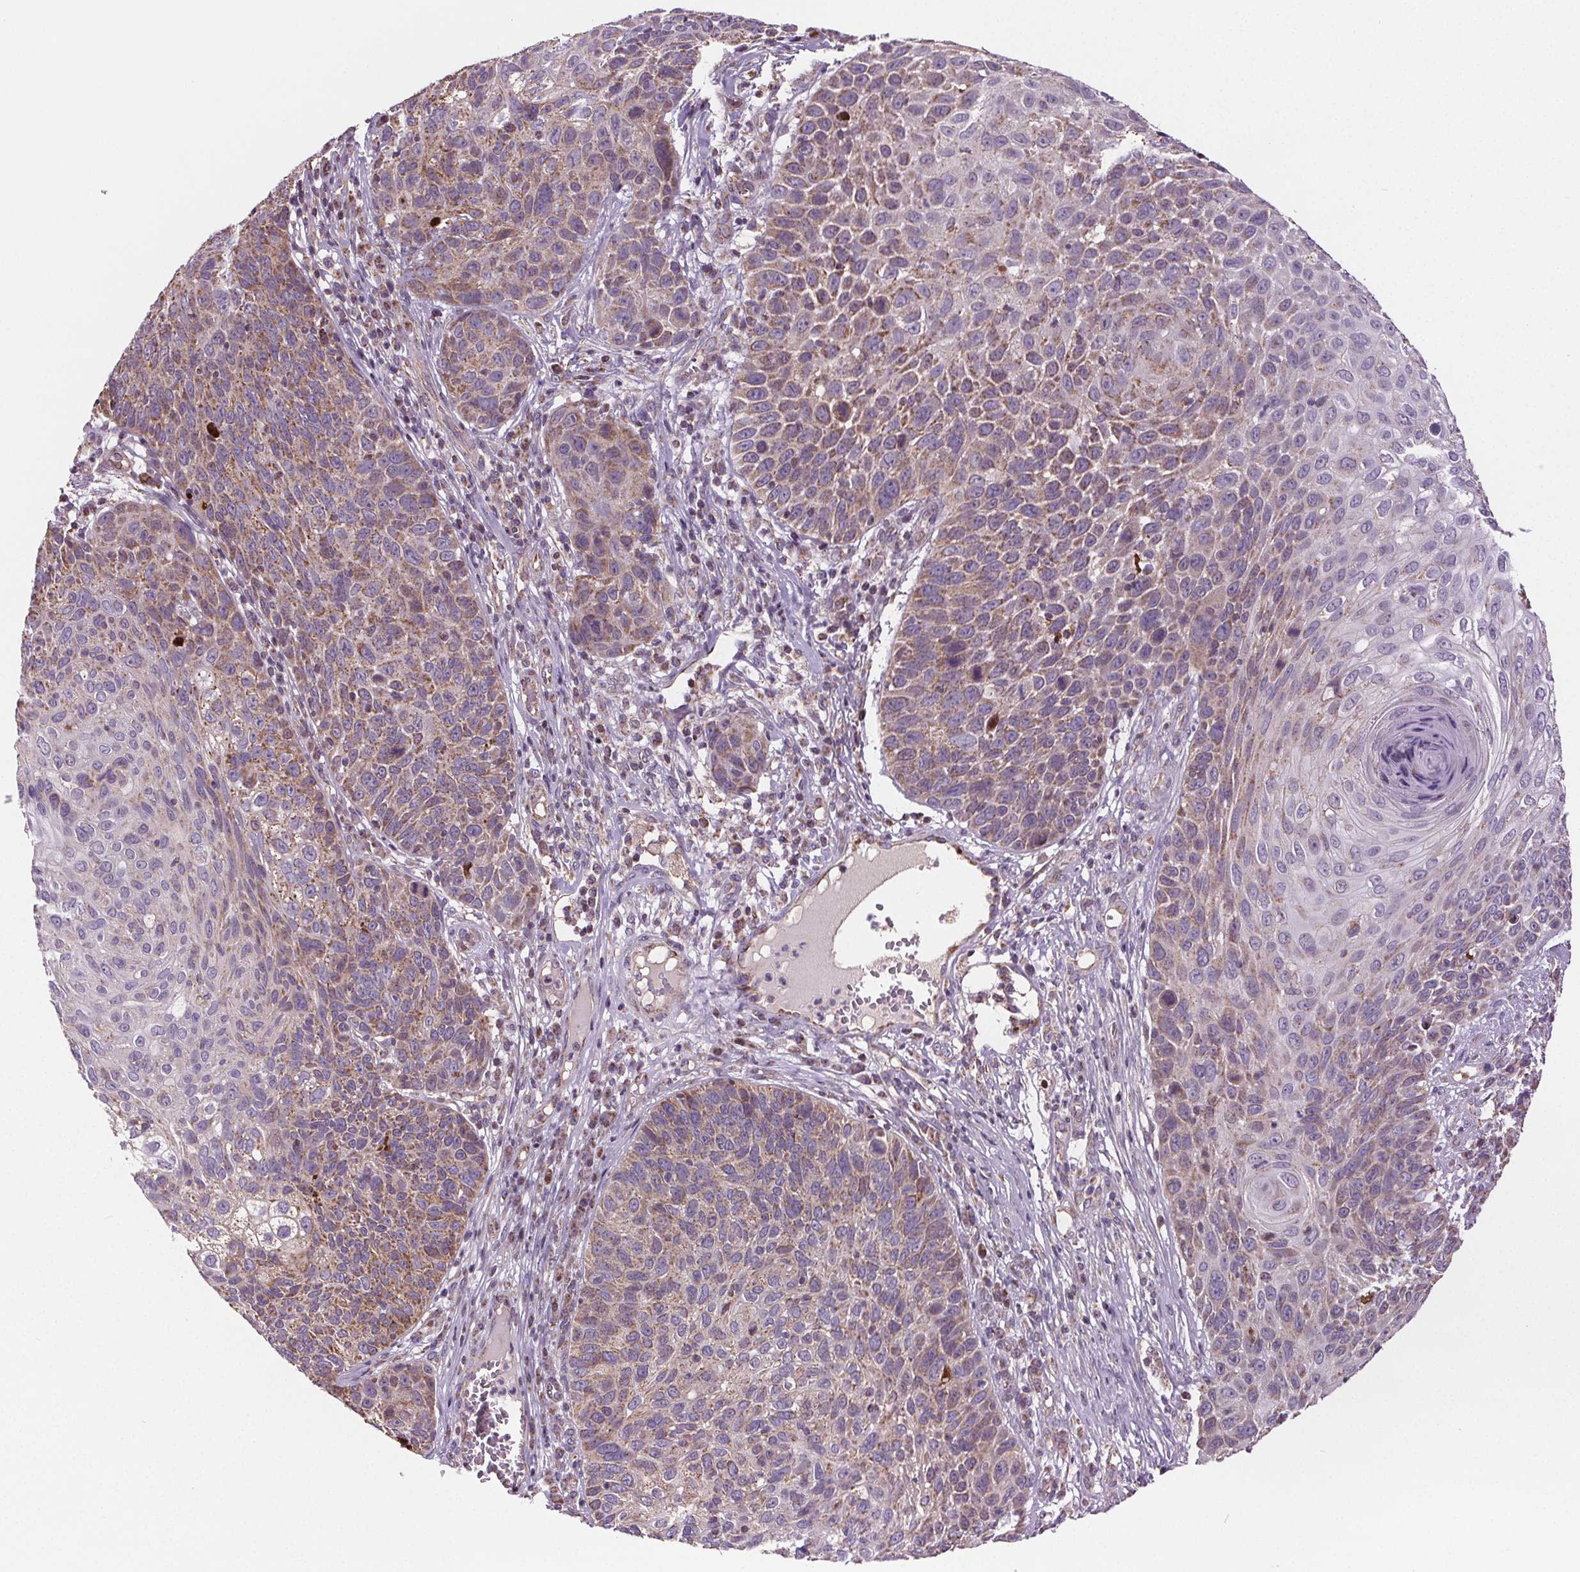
{"staining": {"intensity": "weak", "quantity": "25%-75%", "location": "cytoplasmic/membranous"}, "tissue": "skin cancer", "cell_type": "Tumor cells", "image_type": "cancer", "snomed": [{"axis": "morphology", "description": "Squamous cell carcinoma, NOS"}, {"axis": "topography", "description": "Skin"}], "caption": "Immunohistochemical staining of human skin squamous cell carcinoma reveals low levels of weak cytoplasmic/membranous protein expression in about 25%-75% of tumor cells. The protein is stained brown, and the nuclei are stained in blue (DAB (3,3'-diaminobenzidine) IHC with brightfield microscopy, high magnification).", "gene": "SUCLA2", "patient": {"sex": "male", "age": 92}}